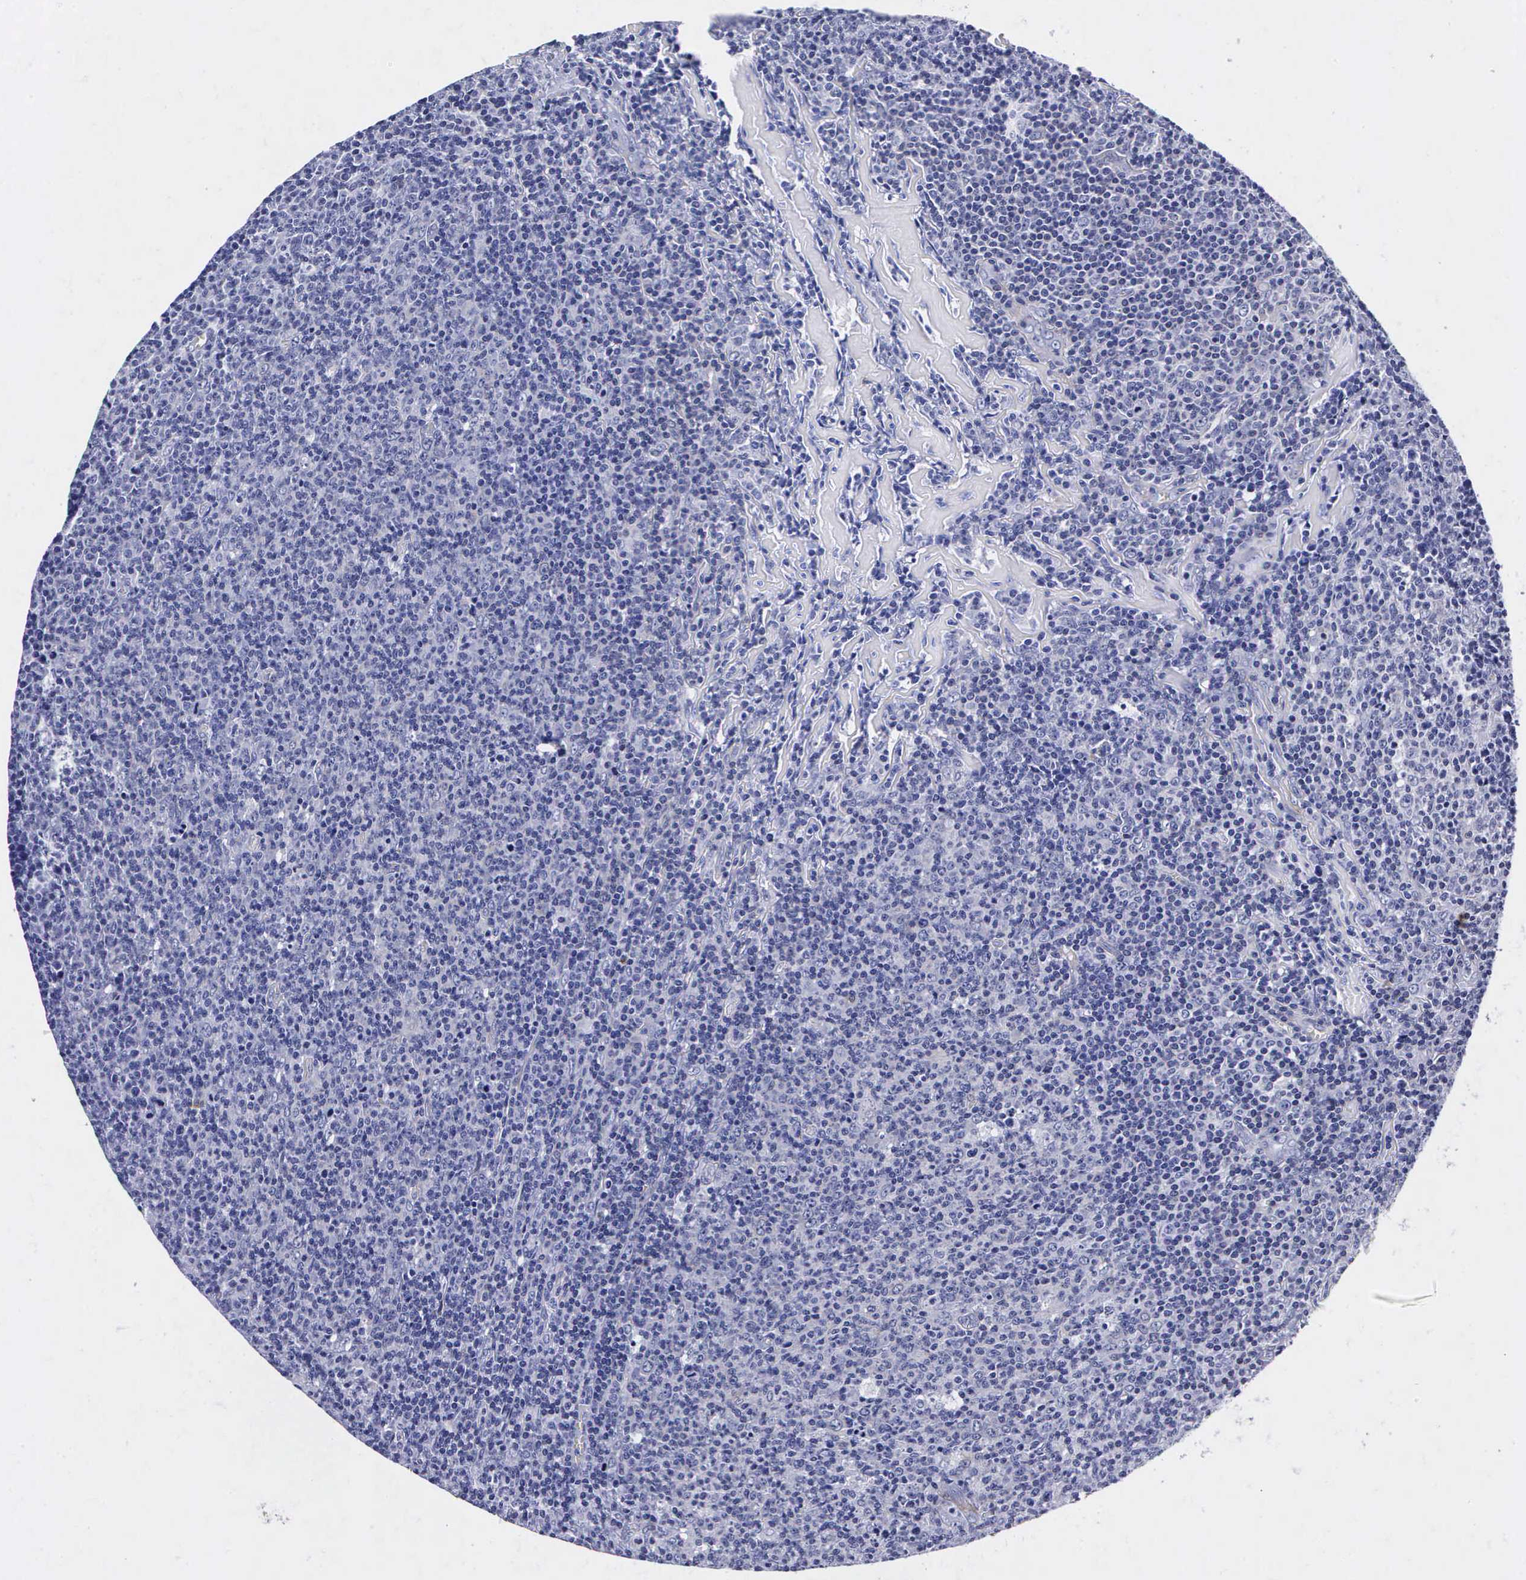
{"staining": {"intensity": "negative", "quantity": "none", "location": "none"}, "tissue": "lymphoma", "cell_type": "Tumor cells", "image_type": "cancer", "snomed": [{"axis": "morphology", "description": "Malignant lymphoma, non-Hodgkin's type, Low grade"}, {"axis": "topography", "description": "Lymph node"}], "caption": "Tumor cells are negative for protein expression in human lymphoma. (IHC, brightfield microscopy, high magnification).", "gene": "ENO2", "patient": {"sex": "male", "age": 74}}